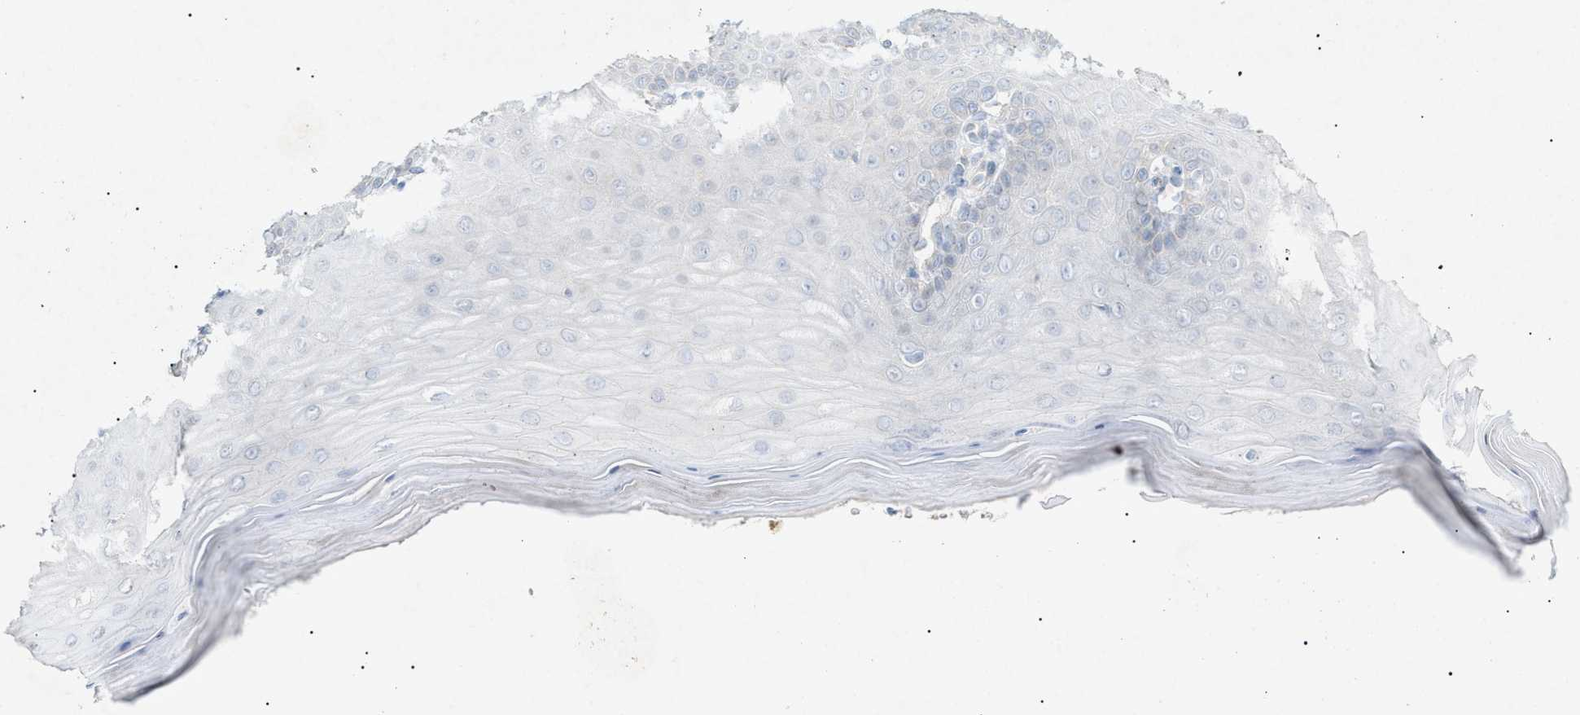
{"staining": {"intensity": "negative", "quantity": "none", "location": "none"}, "tissue": "cervix", "cell_type": "Glandular cells", "image_type": "normal", "snomed": [{"axis": "morphology", "description": "Normal tissue, NOS"}, {"axis": "topography", "description": "Cervix"}], "caption": "Immunohistochemistry (IHC) histopathology image of unremarkable cervix: cervix stained with DAB (3,3'-diaminobenzidine) reveals no significant protein staining in glandular cells.", "gene": "SLC25A31", "patient": {"sex": "female", "age": 55}}